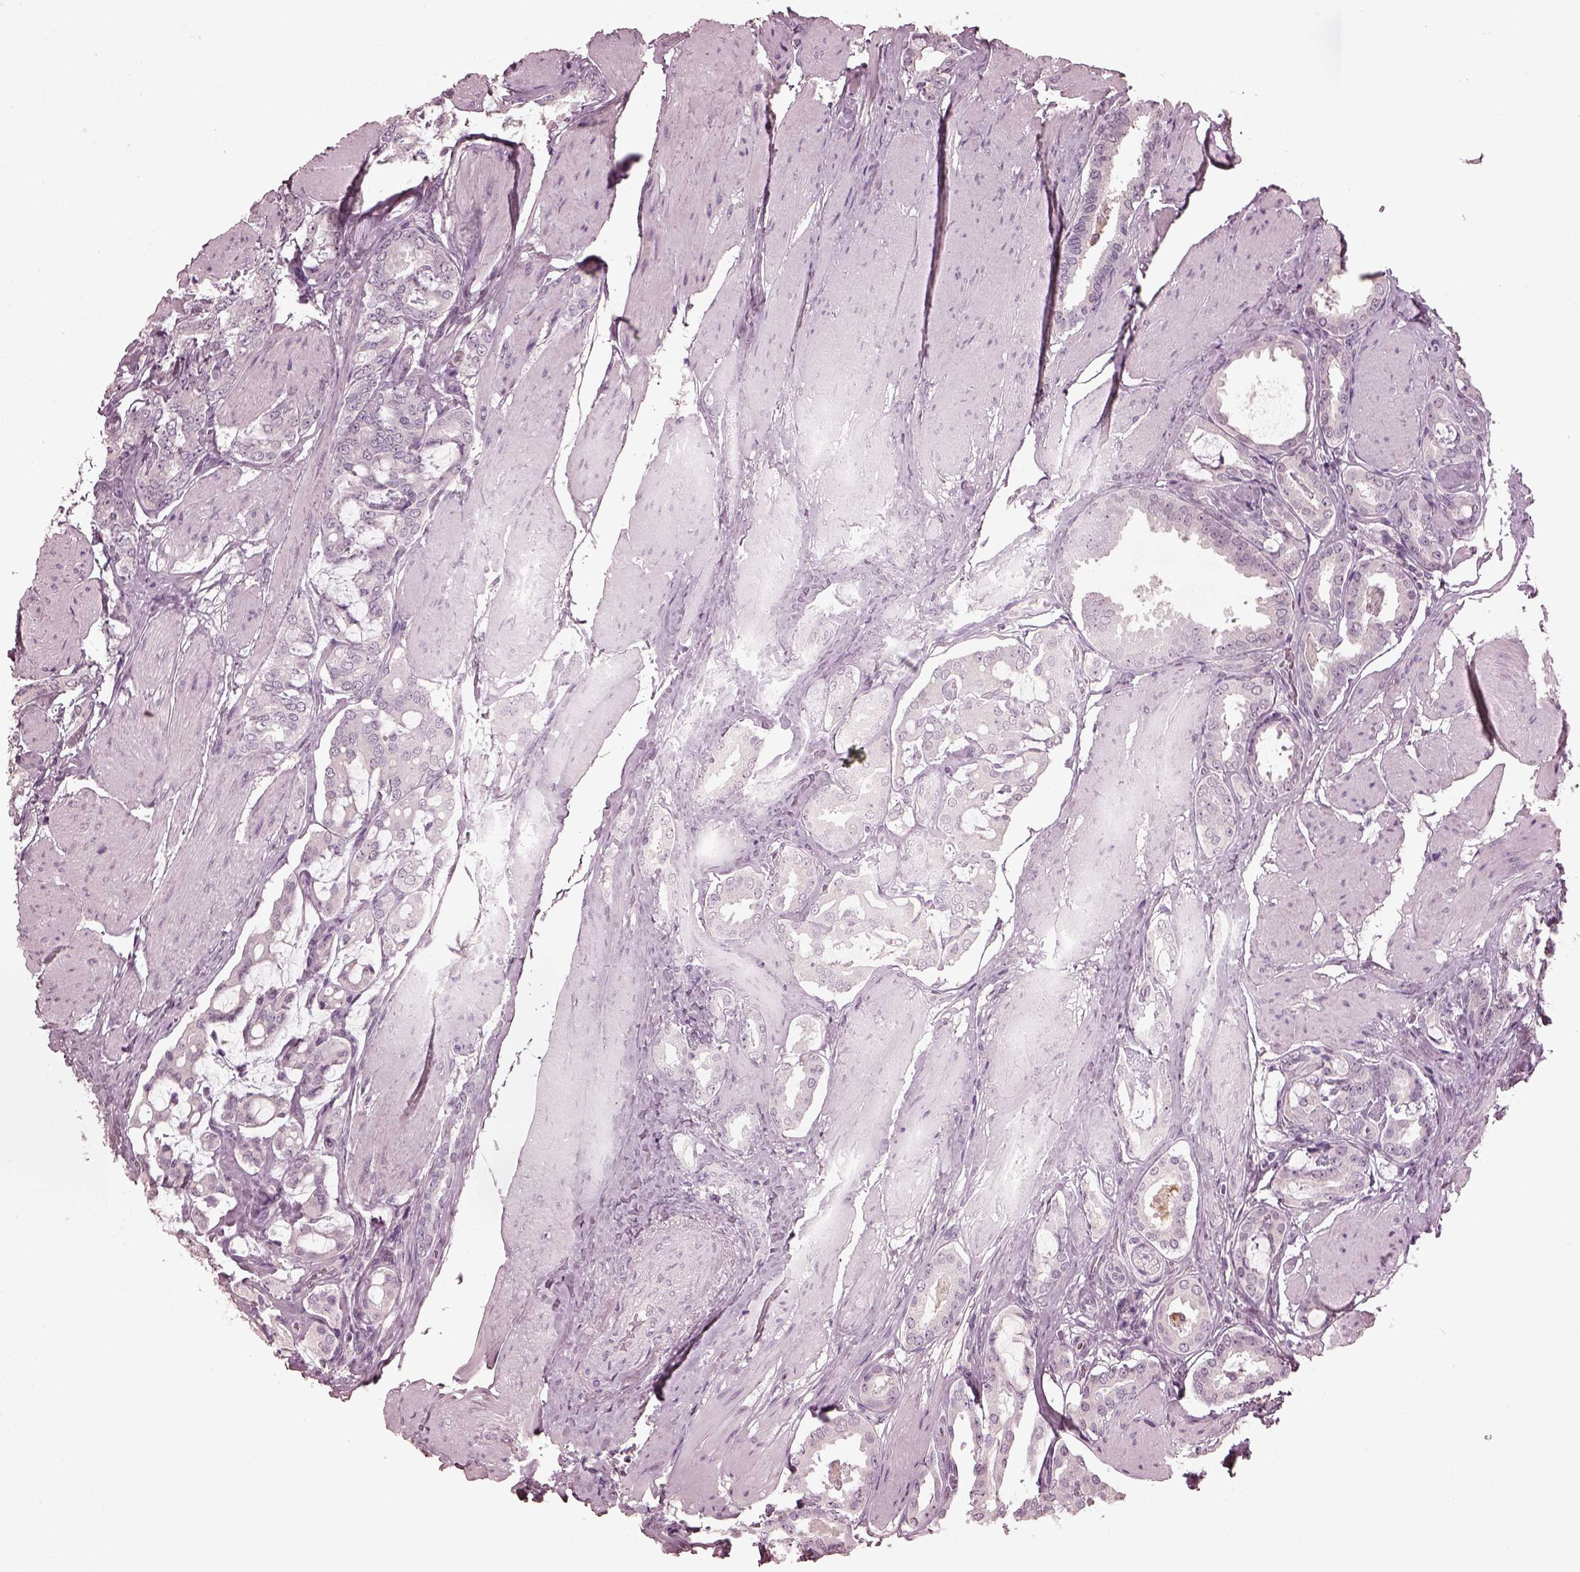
{"staining": {"intensity": "negative", "quantity": "none", "location": "none"}, "tissue": "prostate cancer", "cell_type": "Tumor cells", "image_type": "cancer", "snomed": [{"axis": "morphology", "description": "Adenocarcinoma, High grade"}, {"axis": "topography", "description": "Prostate"}], "caption": "Prostate cancer stained for a protein using immunohistochemistry exhibits no staining tumor cells.", "gene": "TSKS", "patient": {"sex": "male", "age": 63}}